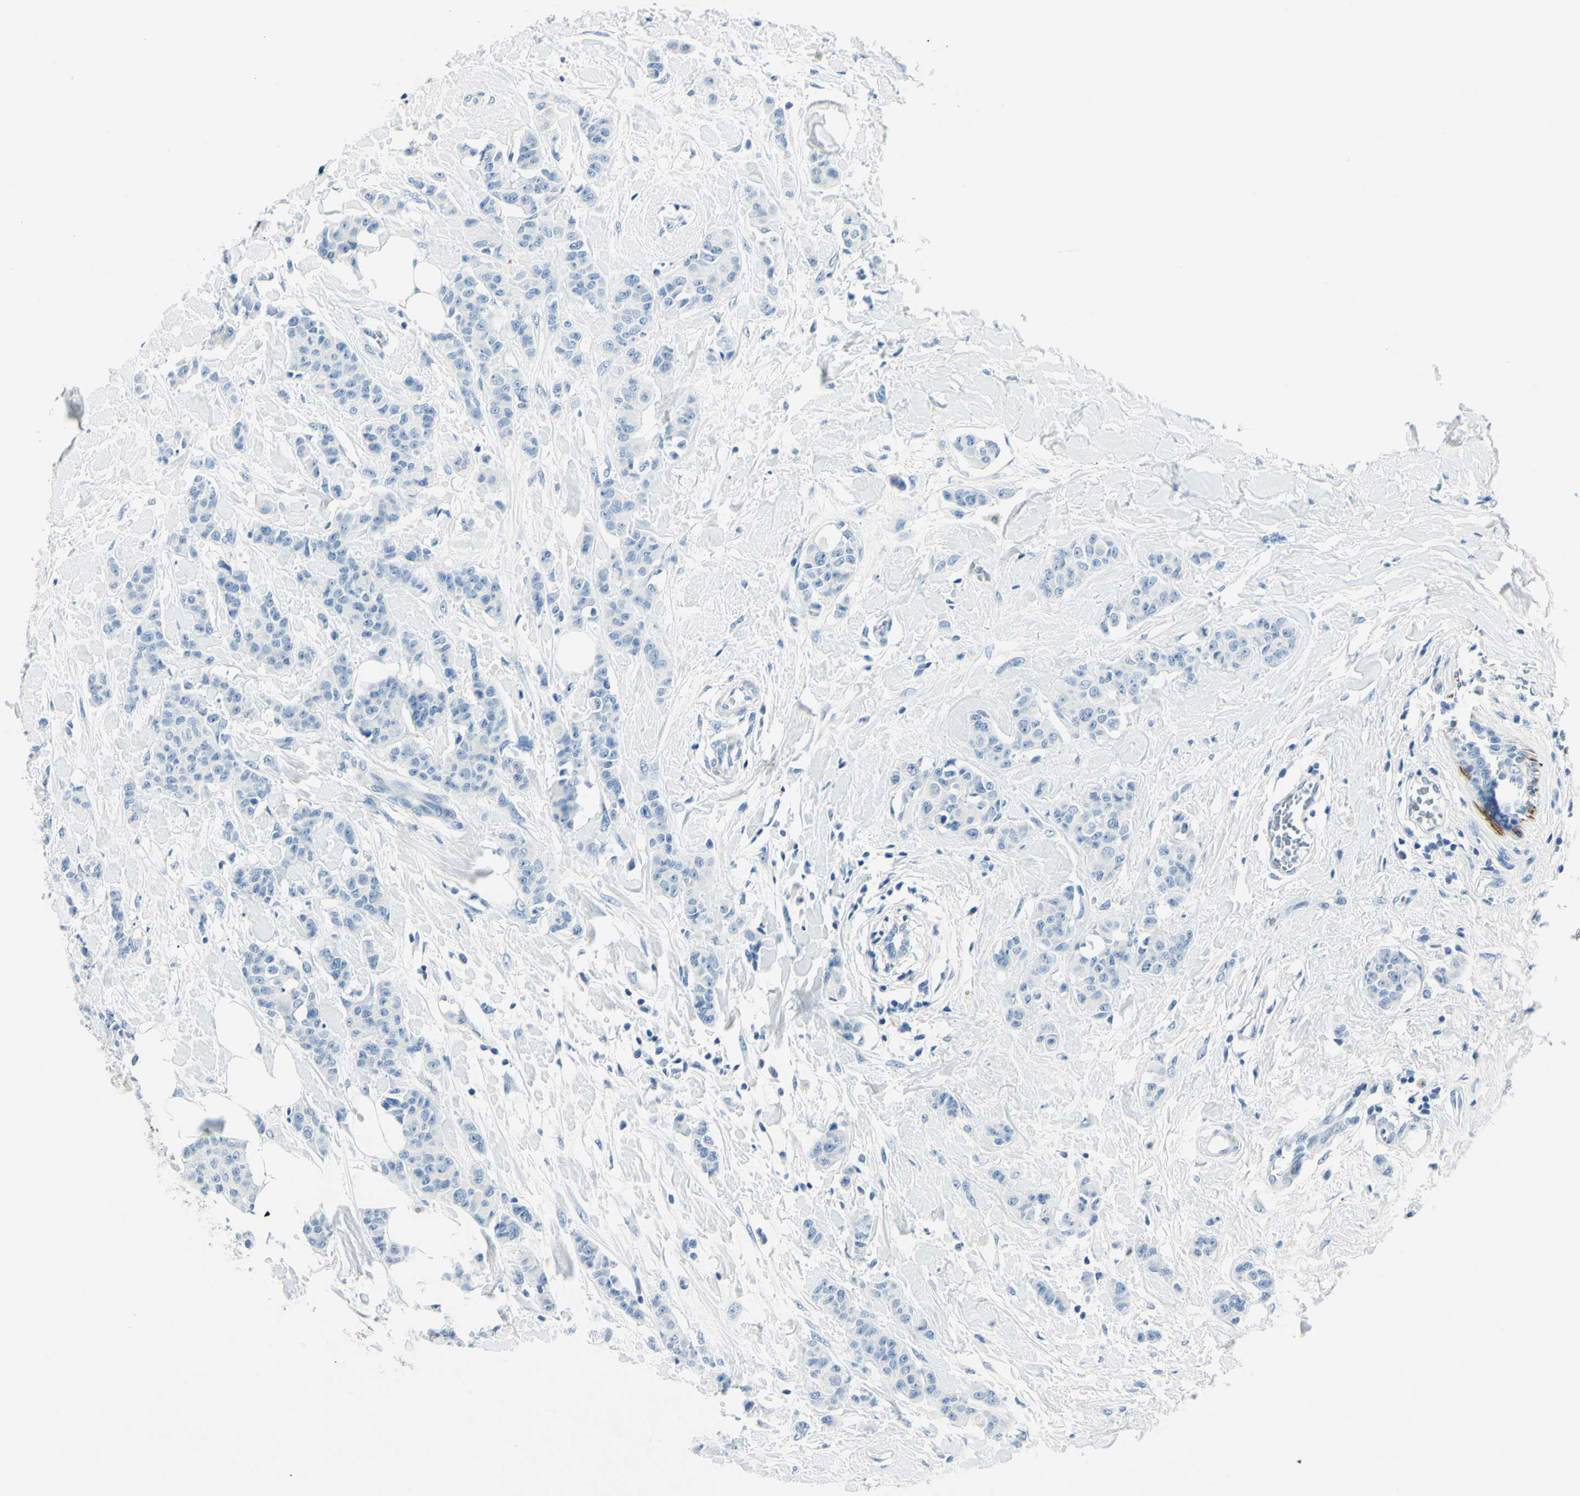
{"staining": {"intensity": "negative", "quantity": "none", "location": "none"}, "tissue": "breast cancer", "cell_type": "Tumor cells", "image_type": "cancer", "snomed": [{"axis": "morphology", "description": "Normal tissue, NOS"}, {"axis": "morphology", "description": "Duct carcinoma"}, {"axis": "topography", "description": "Breast"}], "caption": "IHC of breast intraductal carcinoma demonstrates no expression in tumor cells.", "gene": "CDH15", "patient": {"sex": "female", "age": 40}}